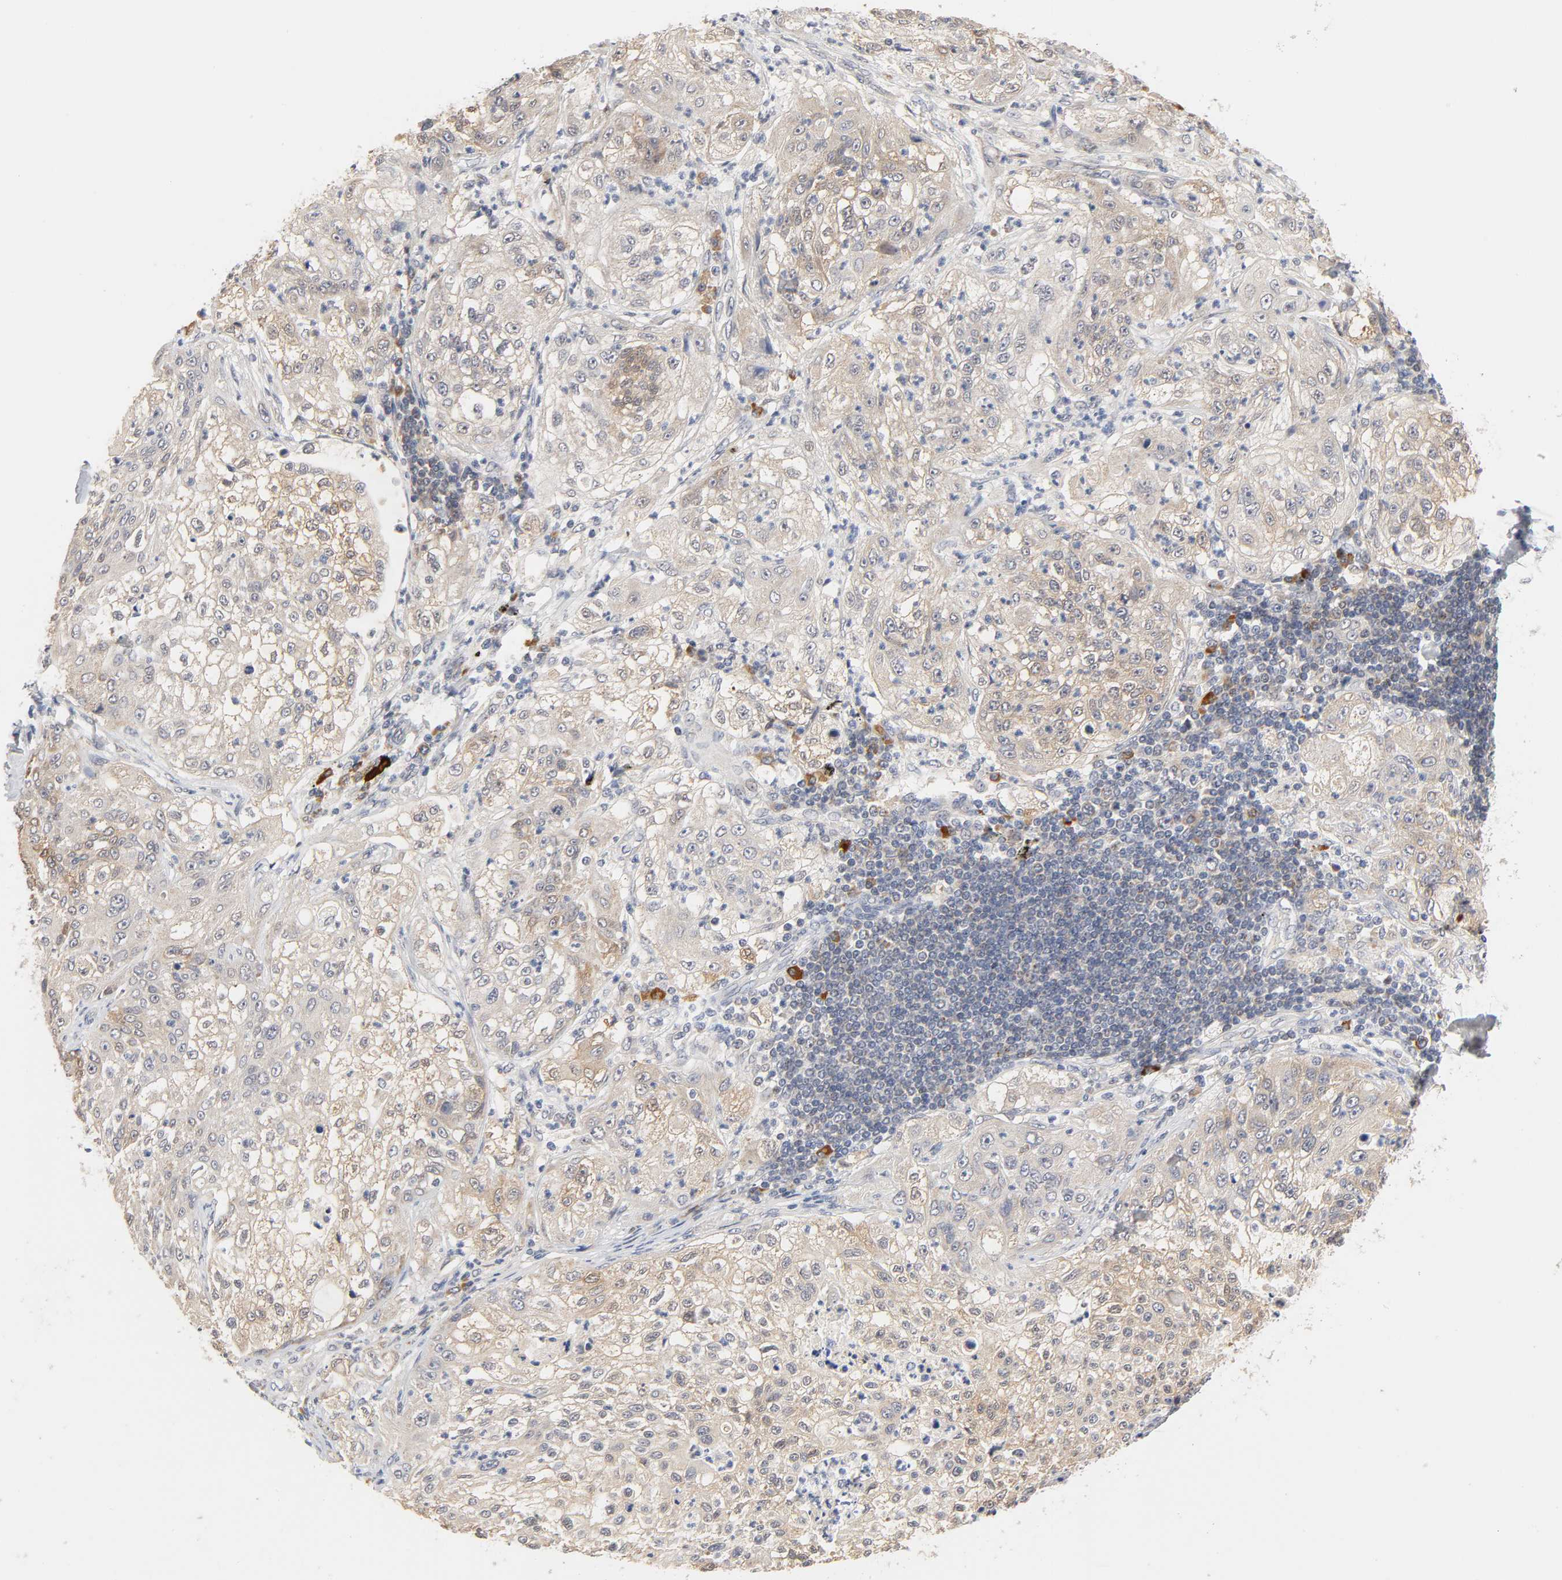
{"staining": {"intensity": "moderate", "quantity": ">75%", "location": "cytoplasmic/membranous"}, "tissue": "lung cancer", "cell_type": "Tumor cells", "image_type": "cancer", "snomed": [{"axis": "morphology", "description": "Inflammation, NOS"}, {"axis": "morphology", "description": "Squamous cell carcinoma, NOS"}, {"axis": "topography", "description": "Lymph node"}, {"axis": "topography", "description": "Soft tissue"}, {"axis": "topography", "description": "Lung"}], "caption": "IHC micrograph of lung cancer stained for a protein (brown), which reveals medium levels of moderate cytoplasmic/membranous positivity in approximately >75% of tumor cells.", "gene": "GSTZ1", "patient": {"sex": "male", "age": 66}}